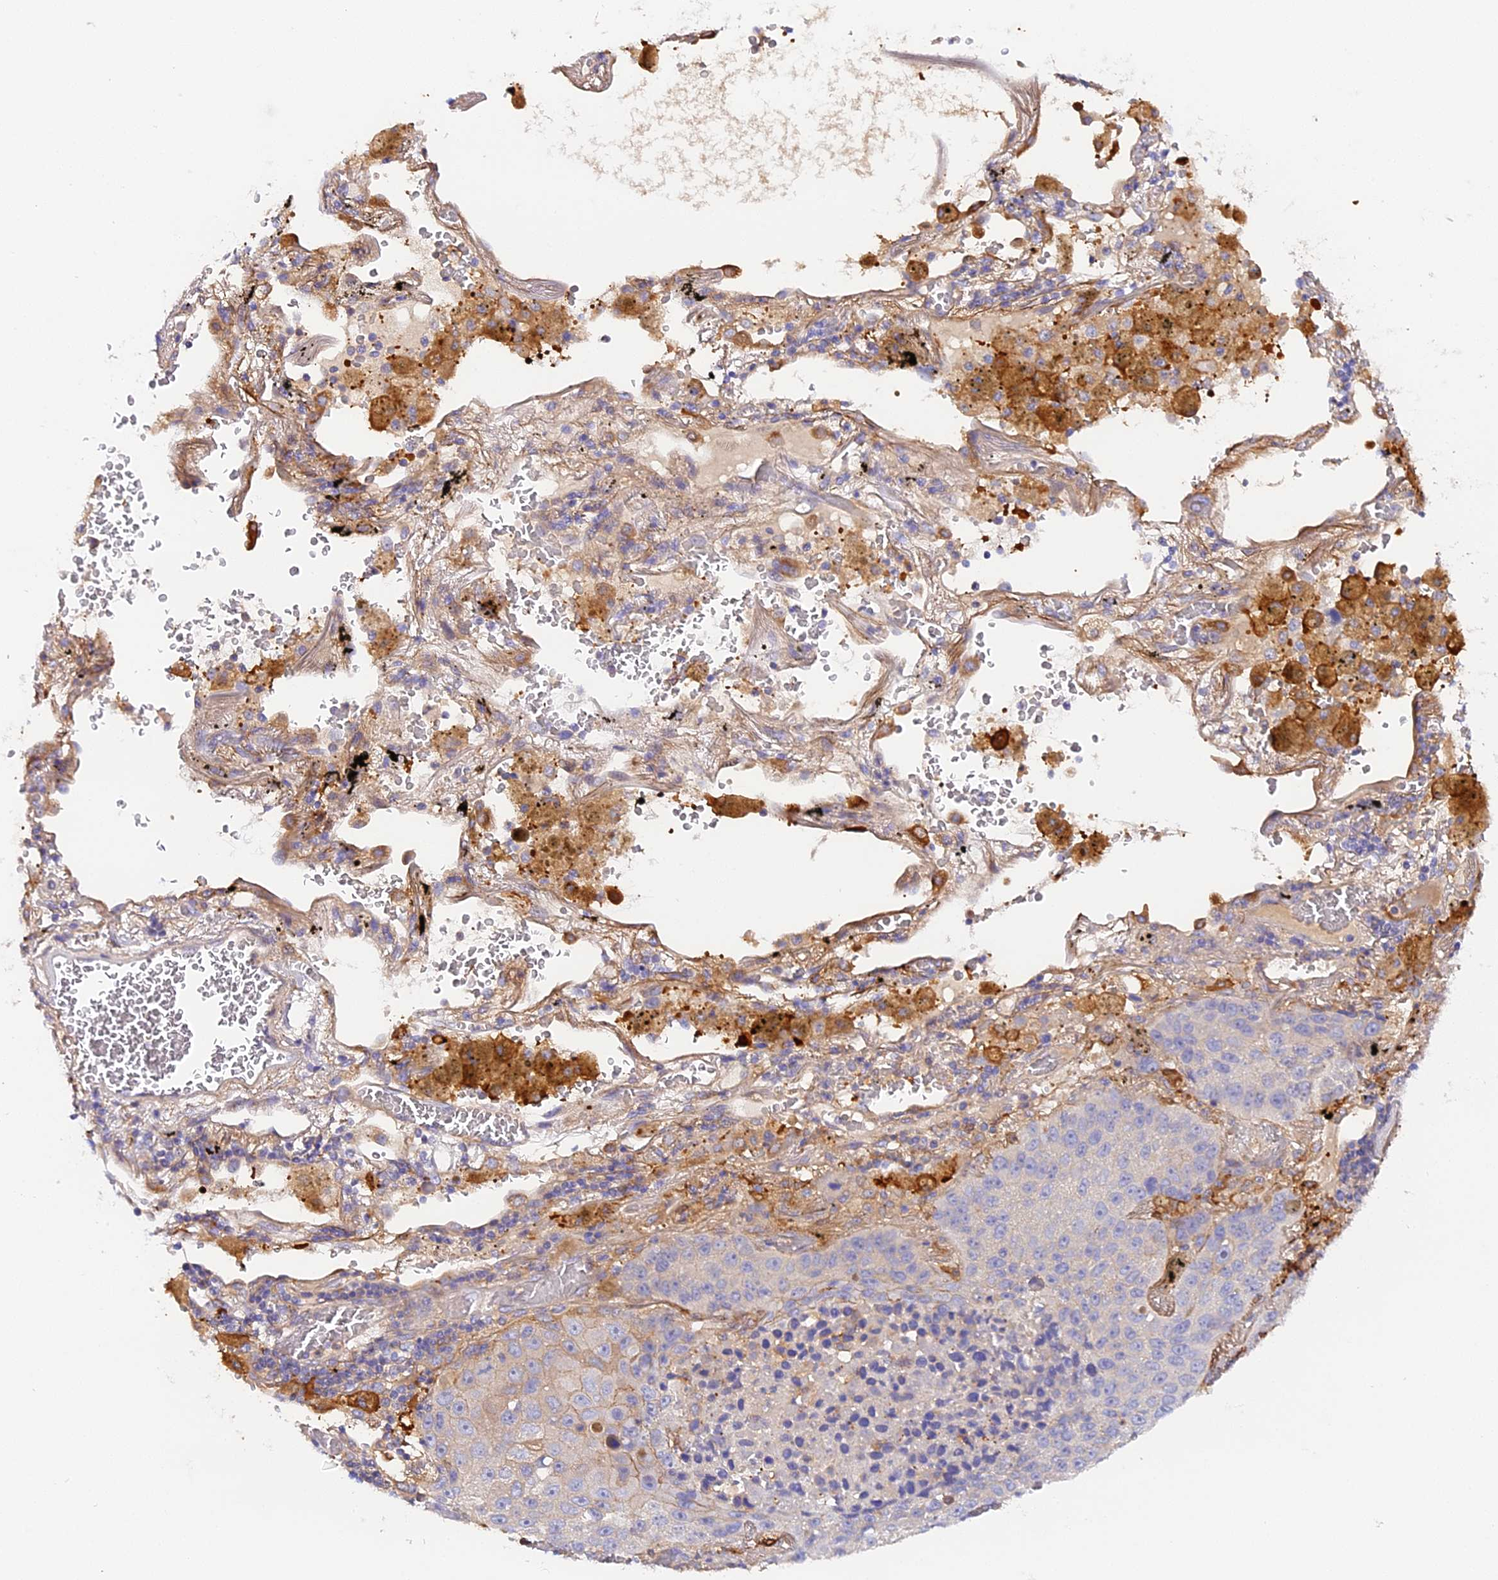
{"staining": {"intensity": "negative", "quantity": "none", "location": "none"}, "tissue": "lung cancer", "cell_type": "Tumor cells", "image_type": "cancer", "snomed": [{"axis": "morphology", "description": "Squamous cell carcinoma, NOS"}, {"axis": "topography", "description": "Lung"}], "caption": "This is an IHC histopathology image of human lung cancer (squamous cell carcinoma). There is no expression in tumor cells.", "gene": "KATNB1", "patient": {"sex": "male", "age": 57}}